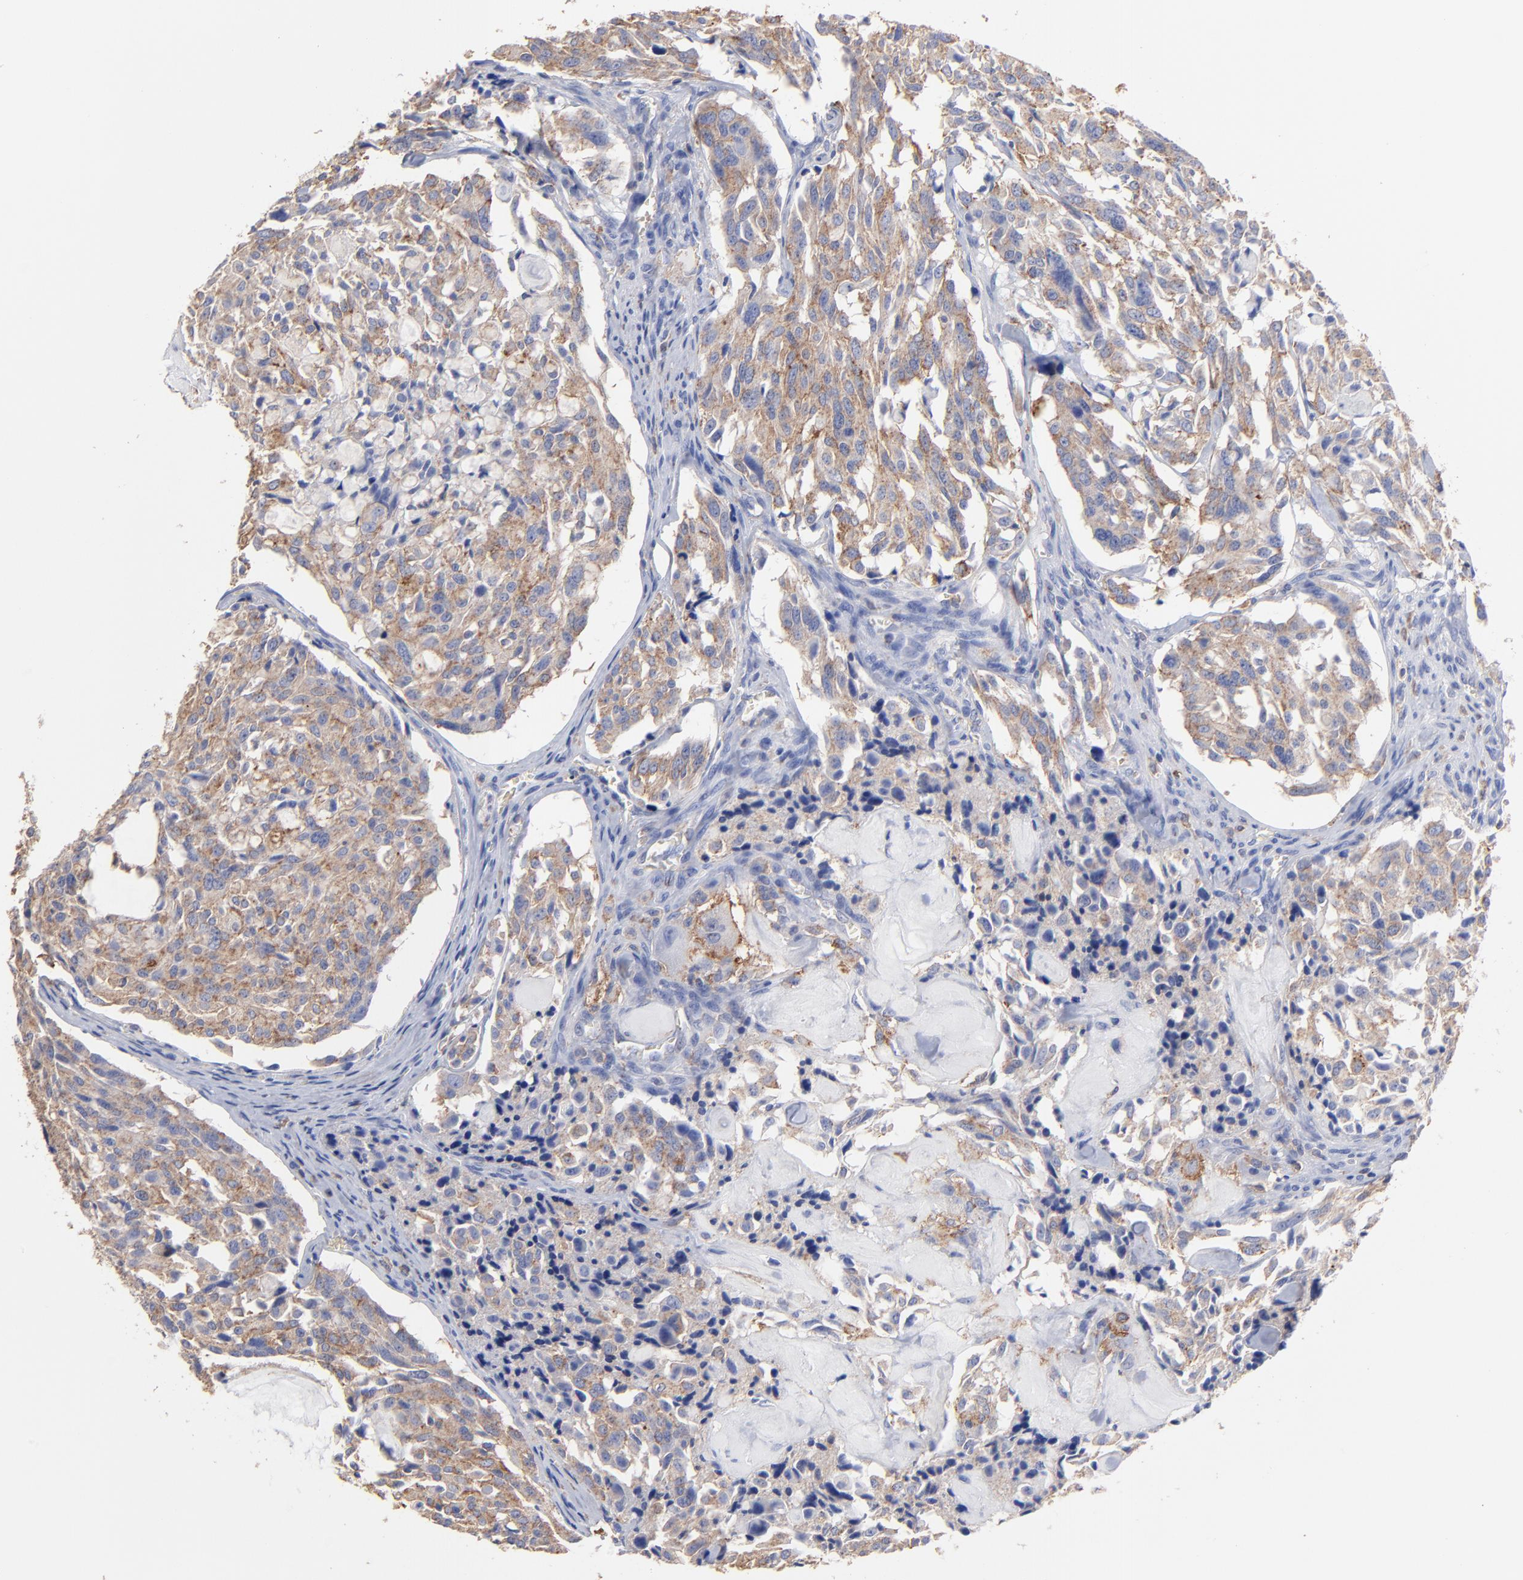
{"staining": {"intensity": "weak", "quantity": ">75%", "location": "cytoplasmic/membranous"}, "tissue": "thyroid cancer", "cell_type": "Tumor cells", "image_type": "cancer", "snomed": [{"axis": "morphology", "description": "Carcinoma, NOS"}, {"axis": "morphology", "description": "Carcinoid, malignant, NOS"}, {"axis": "topography", "description": "Thyroid gland"}], "caption": "The histopathology image displays staining of thyroid carcinoma, revealing weak cytoplasmic/membranous protein staining (brown color) within tumor cells. Immunohistochemistry (ihc) stains the protein in brown and the nuclei are stained blue.", "gene": "ASL", "patient": {"sex": "male", "age": 33}}